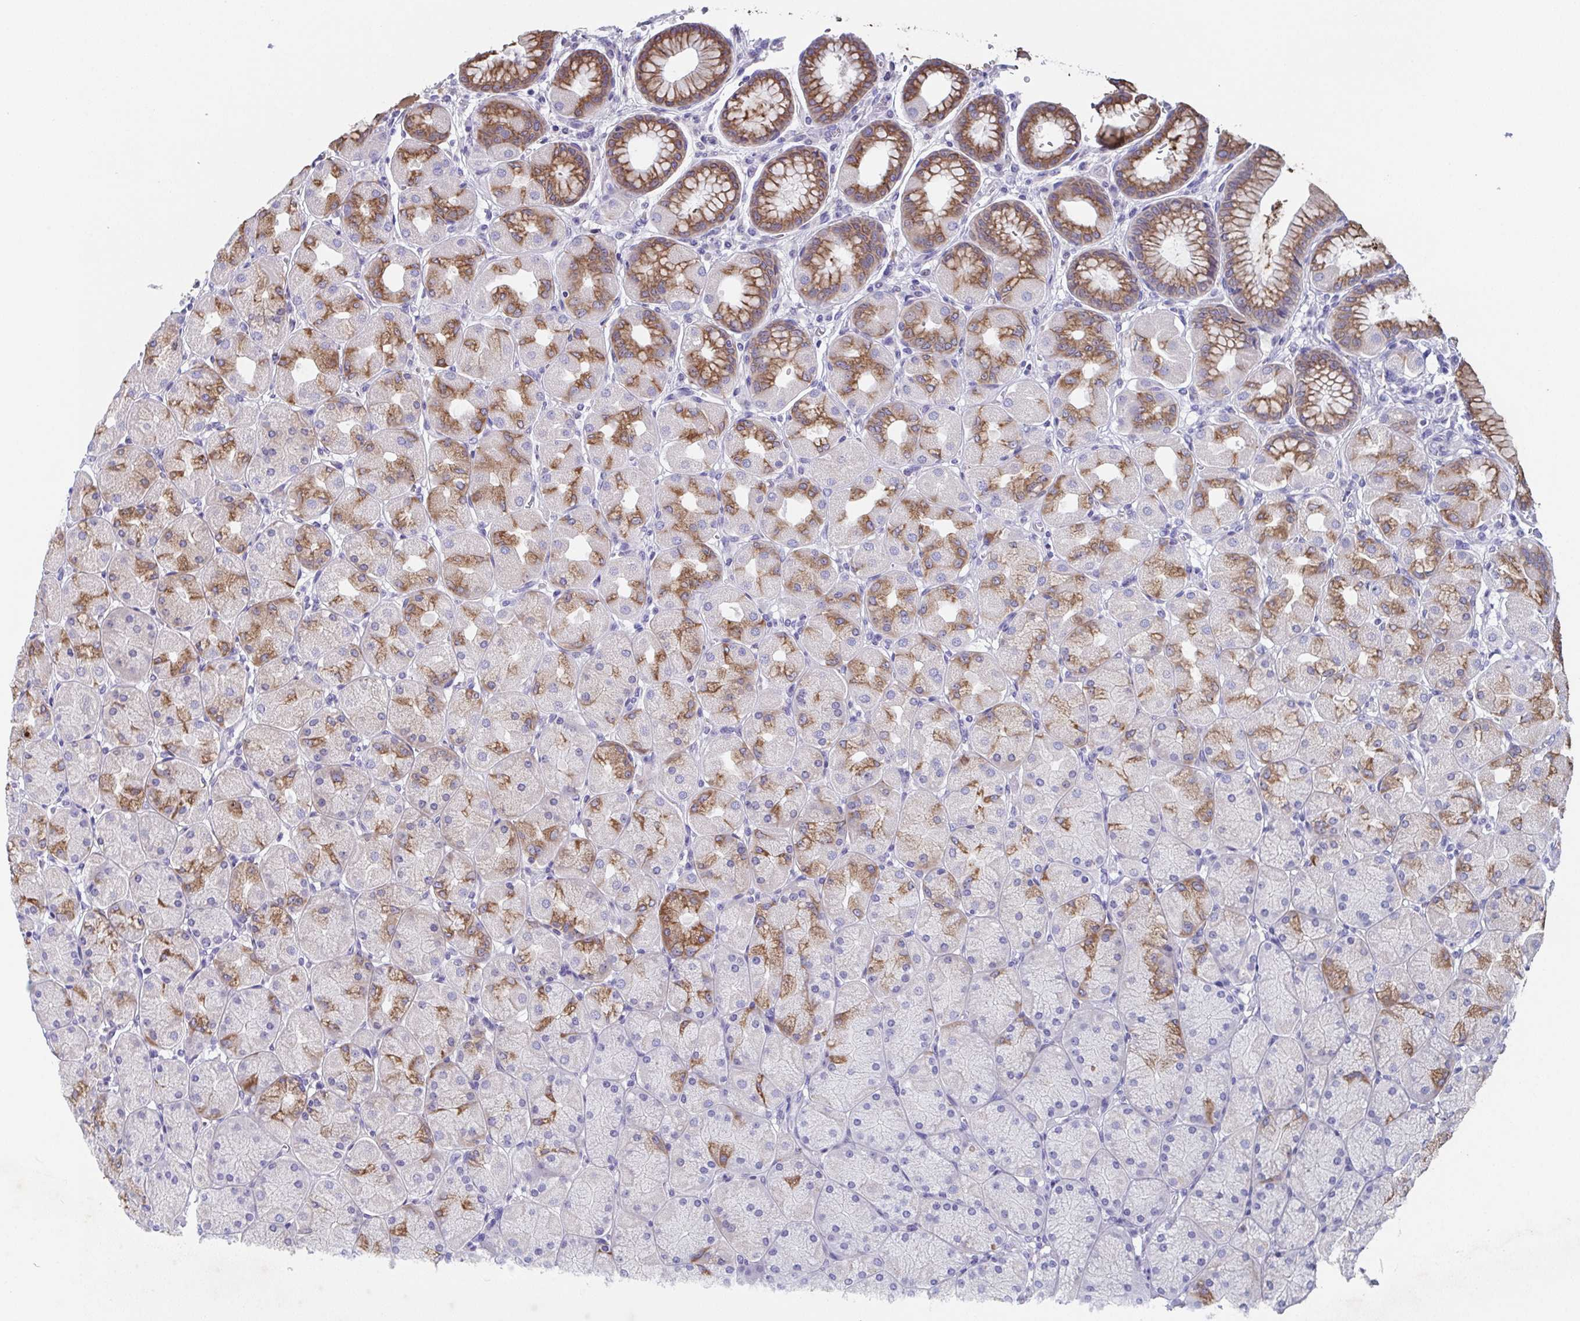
{"staining": {"intensity": "moderate", "quantity": "25%-75%", "location": "cytoplasmic/membranous"}, "tissue": "stomach", "cell_type": "Glandular cells", "image_type": "normal", "snomed": [{"axis": "morphology", "description": "Normal tissue, NOS"}, {"axis": "topography", "description": "Stomach, upper"}], "caption": "Stomach stained with DAB immunohistochemistry (IHC) displays medium levels of moderate cytoplasmic/membranous positivity in about 25%-75% of glandular cells. (brown staining indicates protein expression, while blue staining denotes nuclei).", "gene": "SSC4D", "patient": {"sex": "female", "age": 56}}